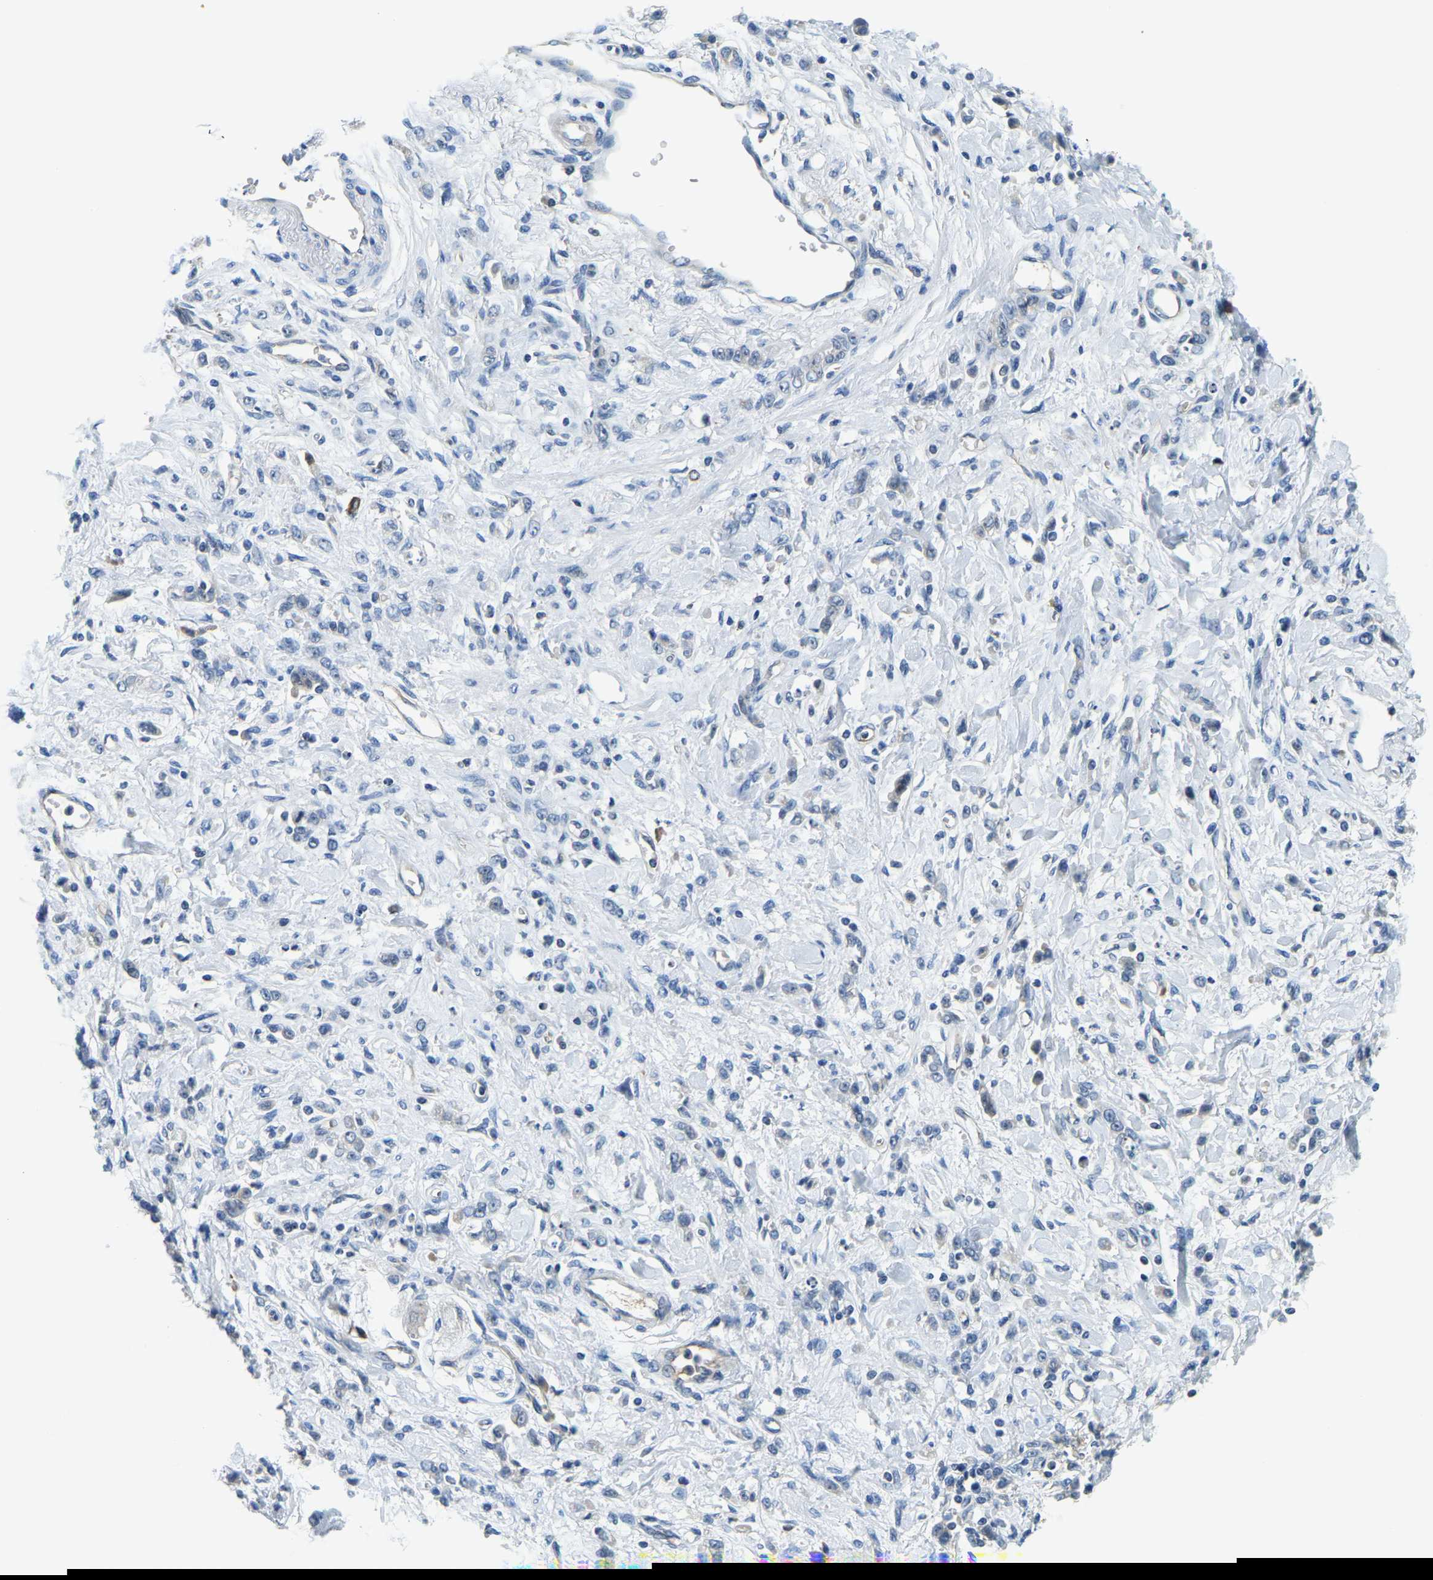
{"staining": {"intensity": "negative", "quantity": "none", "location": "none"}, "tissue": "stomach cancer", "cell_type": "Tumor cells", "image_type": "cancer", "snomed": [{"axis": "morphology", "description": "Normal tissue, NOS"}, {"axis": "morphology", "description": "Adenocarcinoma, NOS"}, {"axis": "topography", "description": "Stomach"}], "caption": "Immunohistochemistry (IHC) of stomach adenocarcinoma exhibits no staining in tumor cells.", "gene": "RRP1", "patient": {"sex": "male", "age": 82}}